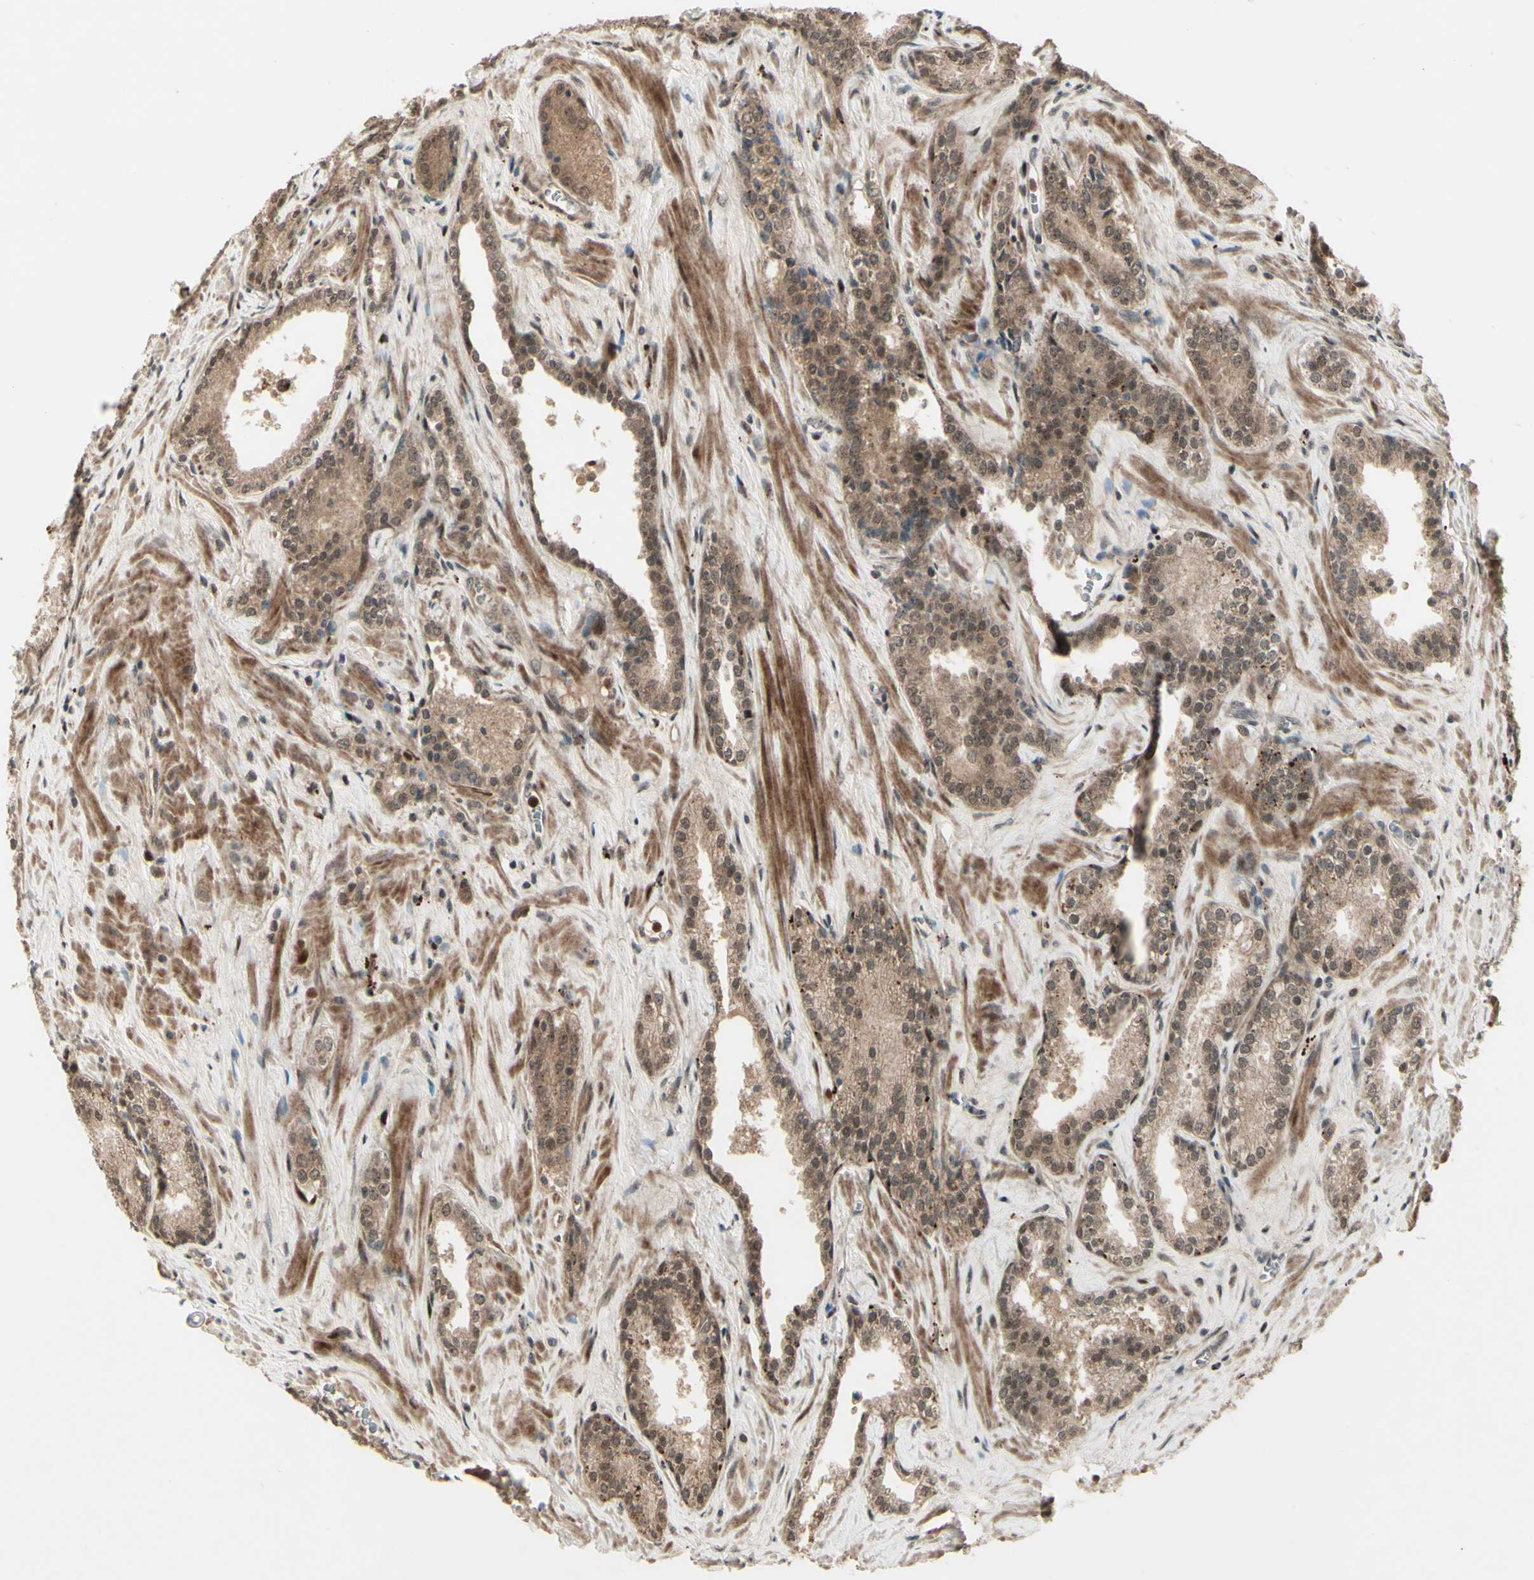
{"staining": {"intensity": "moderate", "quantity": ">75%", "location": "cytoplasmic/membranous,nuclear"}, "tissue": "prostate cancer", "cell_type": "Tumor cells", "image_type": "cancer", "snomed": [{"axis": "morphology", "description": "Adenocarcinoma, Low grade"}, {"axis": "topography", "description": "Prostate"}], "caption": "Immunohistochemical staining of adenocarcinoma (low-grade) (prostate) shows medium levels of moderate cytoplasmic/membranous and nuclear protein positivity in about >75% of tumor cells.", "gene": "MLF2", "patient": {"sex": "male", "age": 60}}